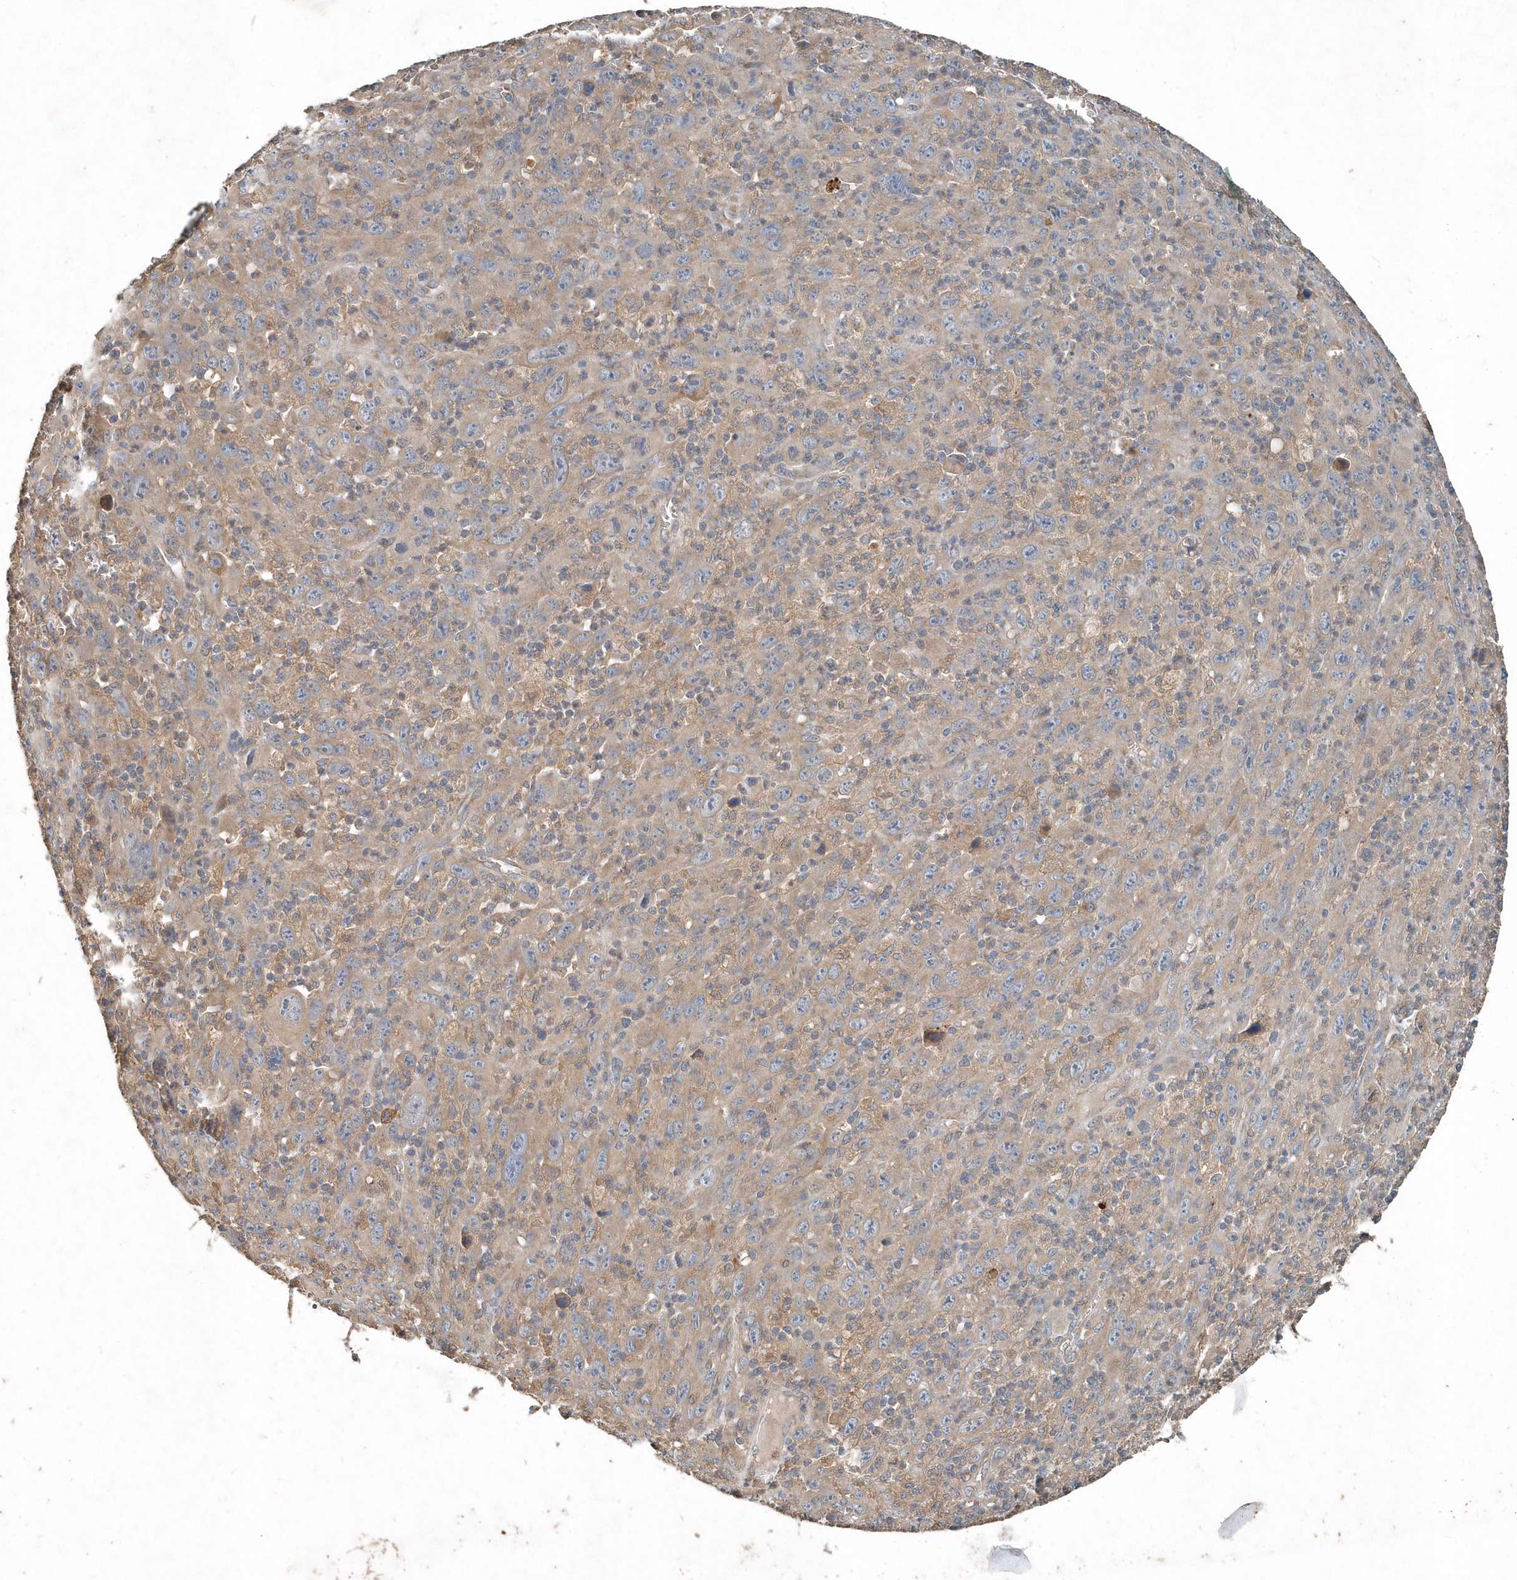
{"staining": {"intensity": "weak", "quantity": "<25%", "location": "cytoplasmic/membranous"}, "tissue": "melanoma", "cell_type": "Tumor cells", "image_type": "cancer", "snomed": [{"axis": "morphology", "description": "Malignant melanoma, Metastatic site"}, {"axis": "topography", "description": "Skin"}], "caption": "Tumor cells are negative for protein expression in human malignant melanoma (metastatic site).", "gene": "SCFD2", "patient": {"sex": "female", "age": 56}}